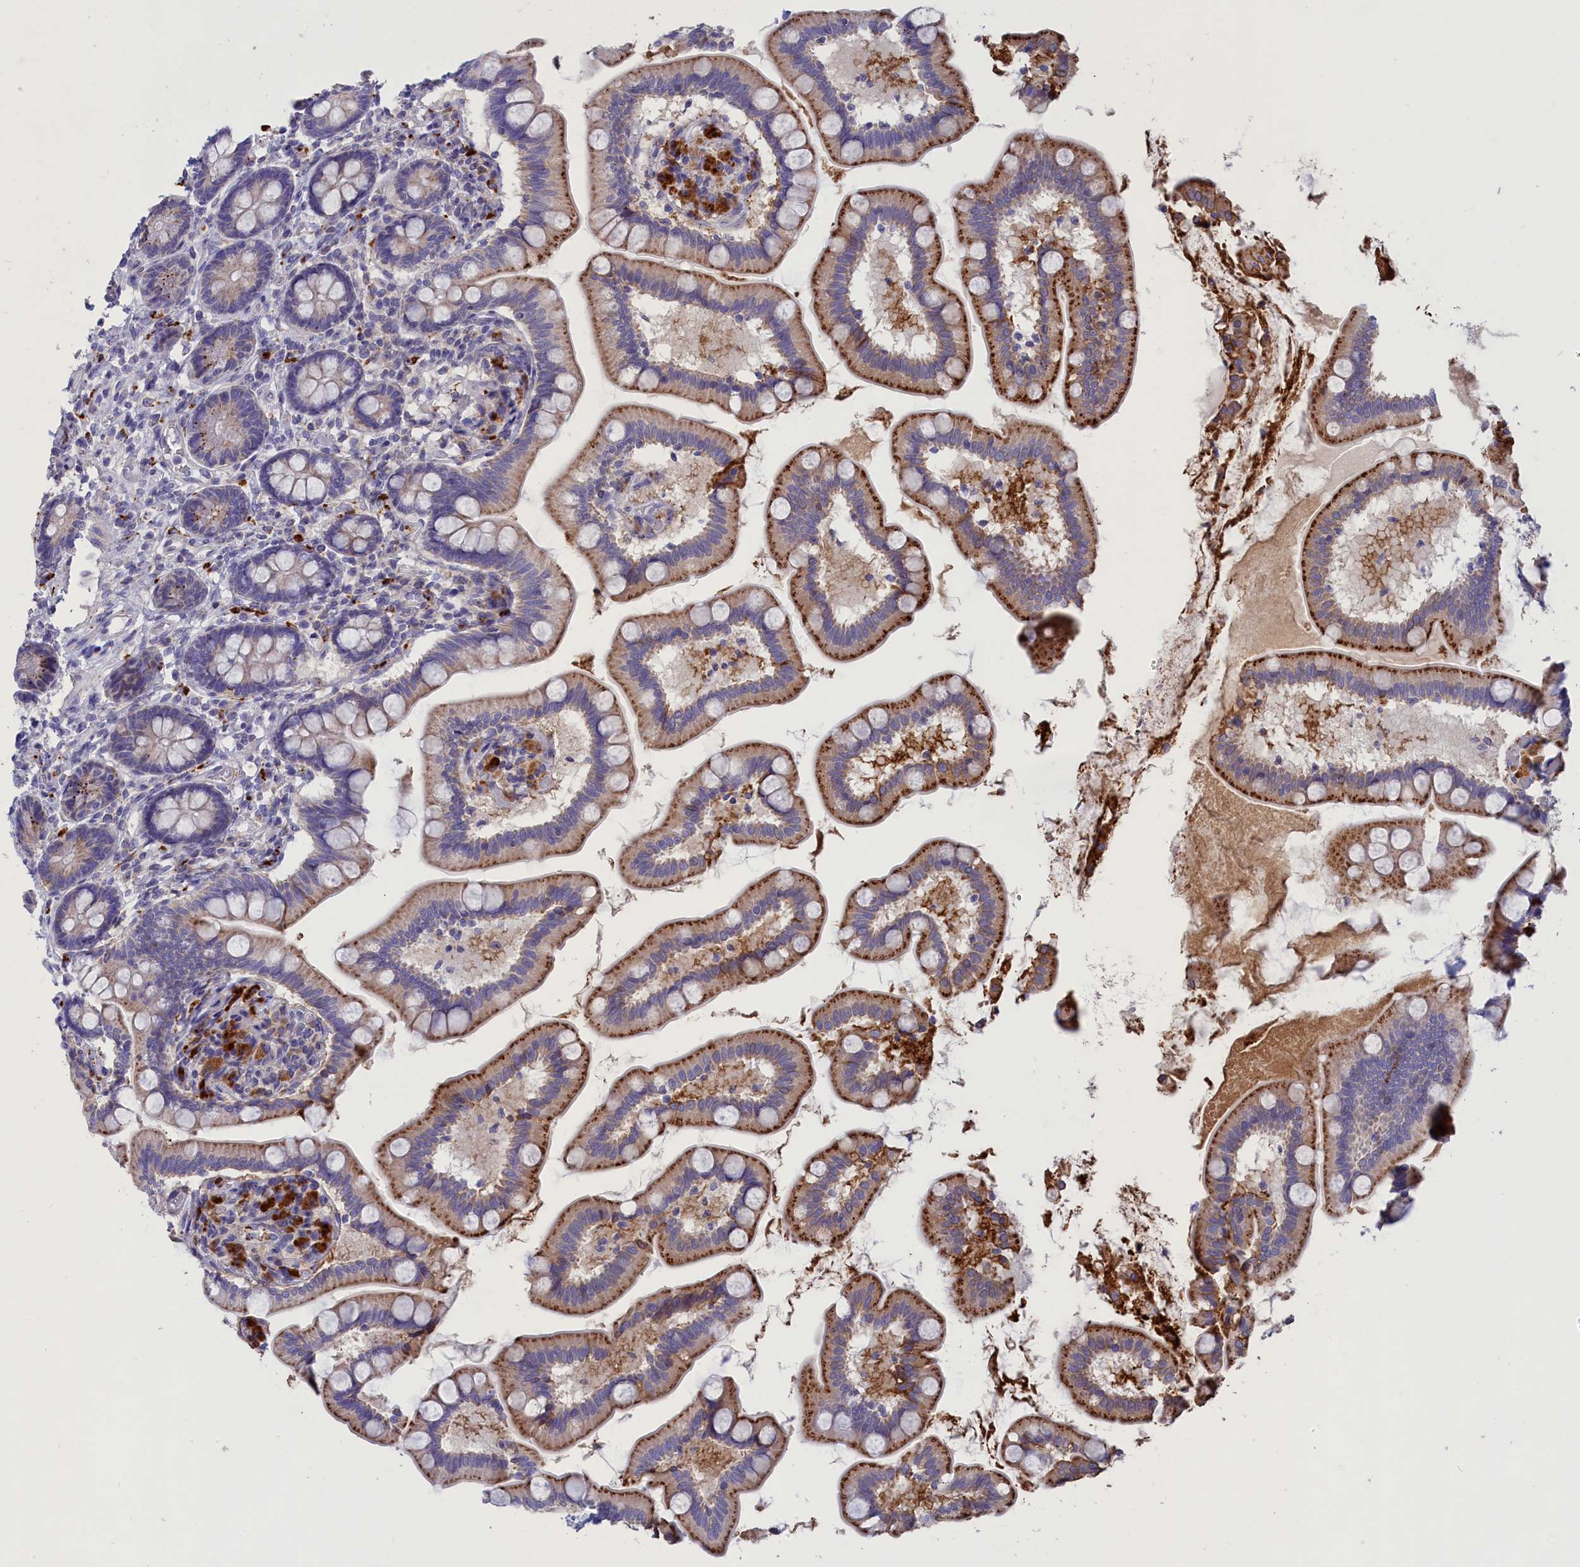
{"staining": {"intensity": "strong", "quantity": "25%-75%", "location": "cytoplasmic/membranous"}, "tissue": "small intestine", "cell_type": "Glandular cells", "image_type": "normal", "snomed": [{"axis": "morphology", "description": "Normal tissue, NOS"}, {"axis": "topography", "description": "Small intestine"}], "caption": "Protein analysis of unremarkable small intestine shows strong cytoplasmic/membranous staining in about 25%-75% of glandular cells.", "gene": "WDR6", "patient": {"sex": "female", "age": 64}}